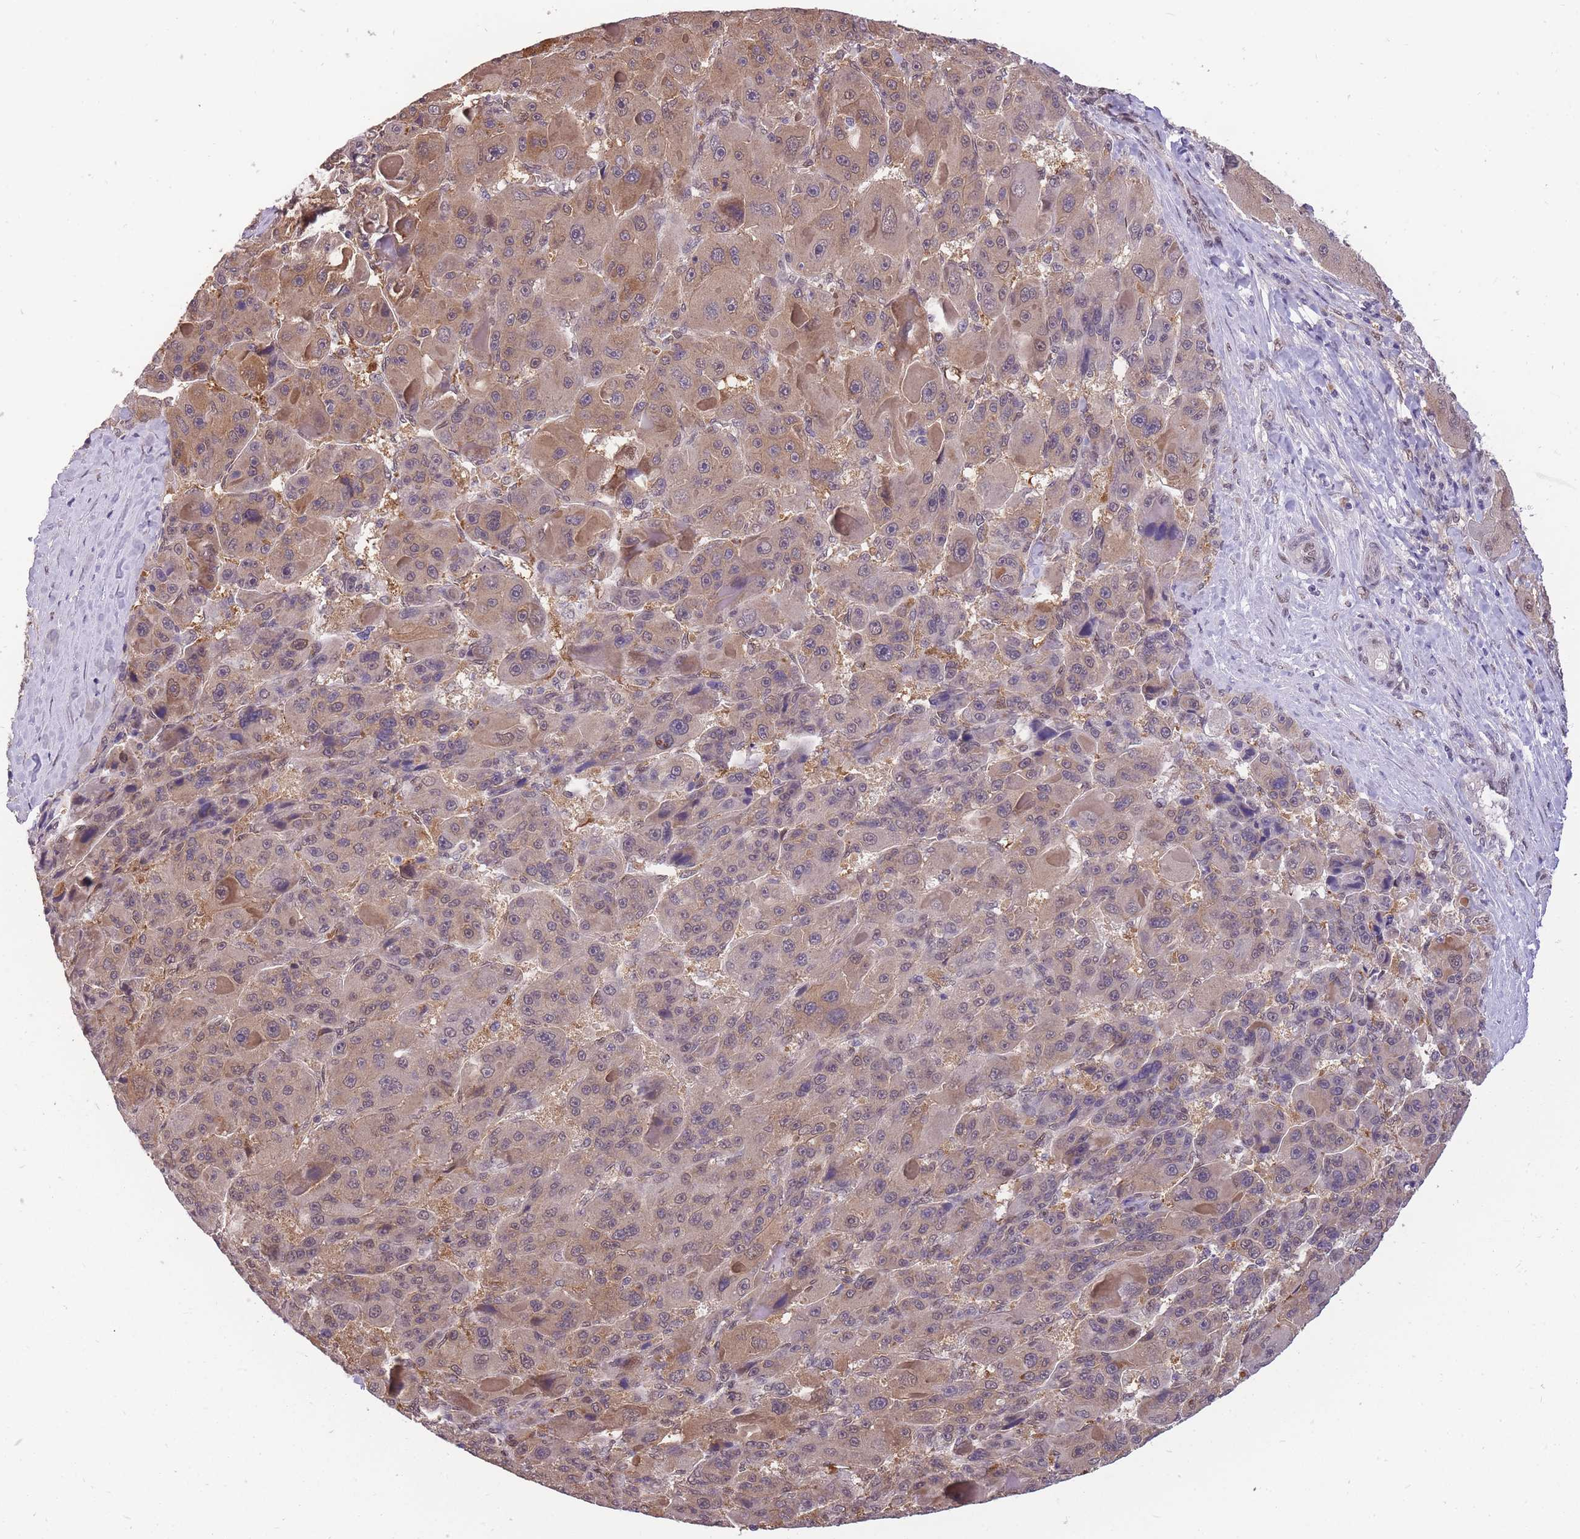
{"staining": {"intensity": "weak", "quantity": ">75%", "location": "cytoplasmic/membranous,nuclear"}, "tissue": "liver cancer", "cell_type": "Tumor cells", "image_type": "cancer", "snomed": [{"axis": "morphology", "description": "Carcinoma, Hepatocellular, NOS"}, {"axis": "topography", "description": "Liver"}], "caption": "DAB (3,3'-diaminobenzidine) immunohistochemical staining of hepatocellular carcinoma (liver) exhibits weak cytoplasmic/membranous and nuclear protein expression in approximately >75% of tumor cells.", "gene": "CDIP1", "patient": {"sex": "male", "age": 76}}